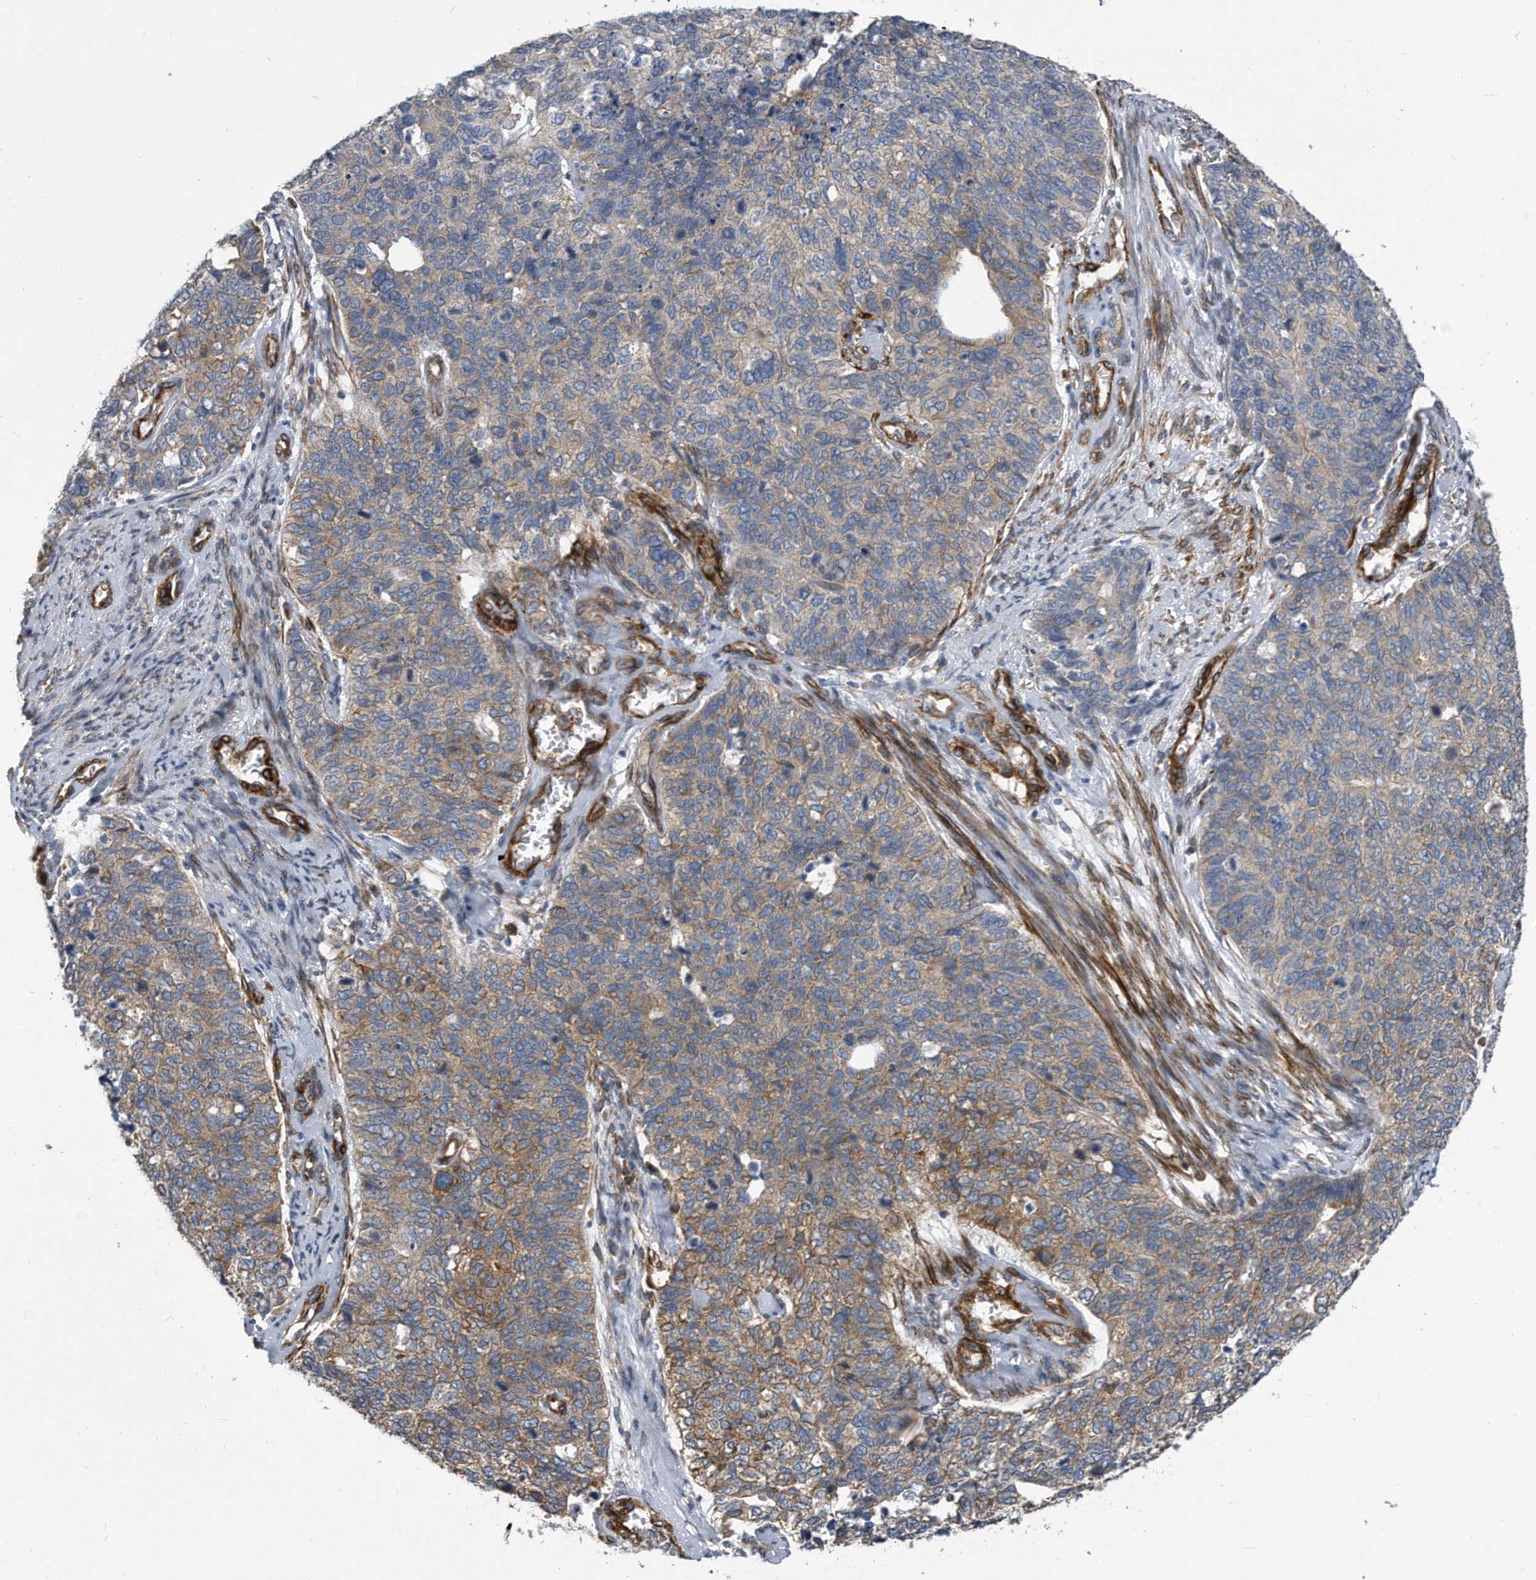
{"staining": {"intensity": "moderate", "quantity": "25%-75%", "location": "cytoplasmic/membranous"}, "tissue": "cervical cancer", "cell_type": "Tumor cells", "image_type": "cancer", "snomed": [{"axis": "morphology", "description": "Squamous cell carcinoma, NOS"}, {"axis": "topography", "description": "Cervix"}], "caption": "Cervical cancer stained with DAB IHC demonstrates medium levels of moderate cytoplasmic/membranous expression in about 25%-75% of tumor cells.", "gene": "EIF2B4", "patient": {"sex": "female", "age": 63}}